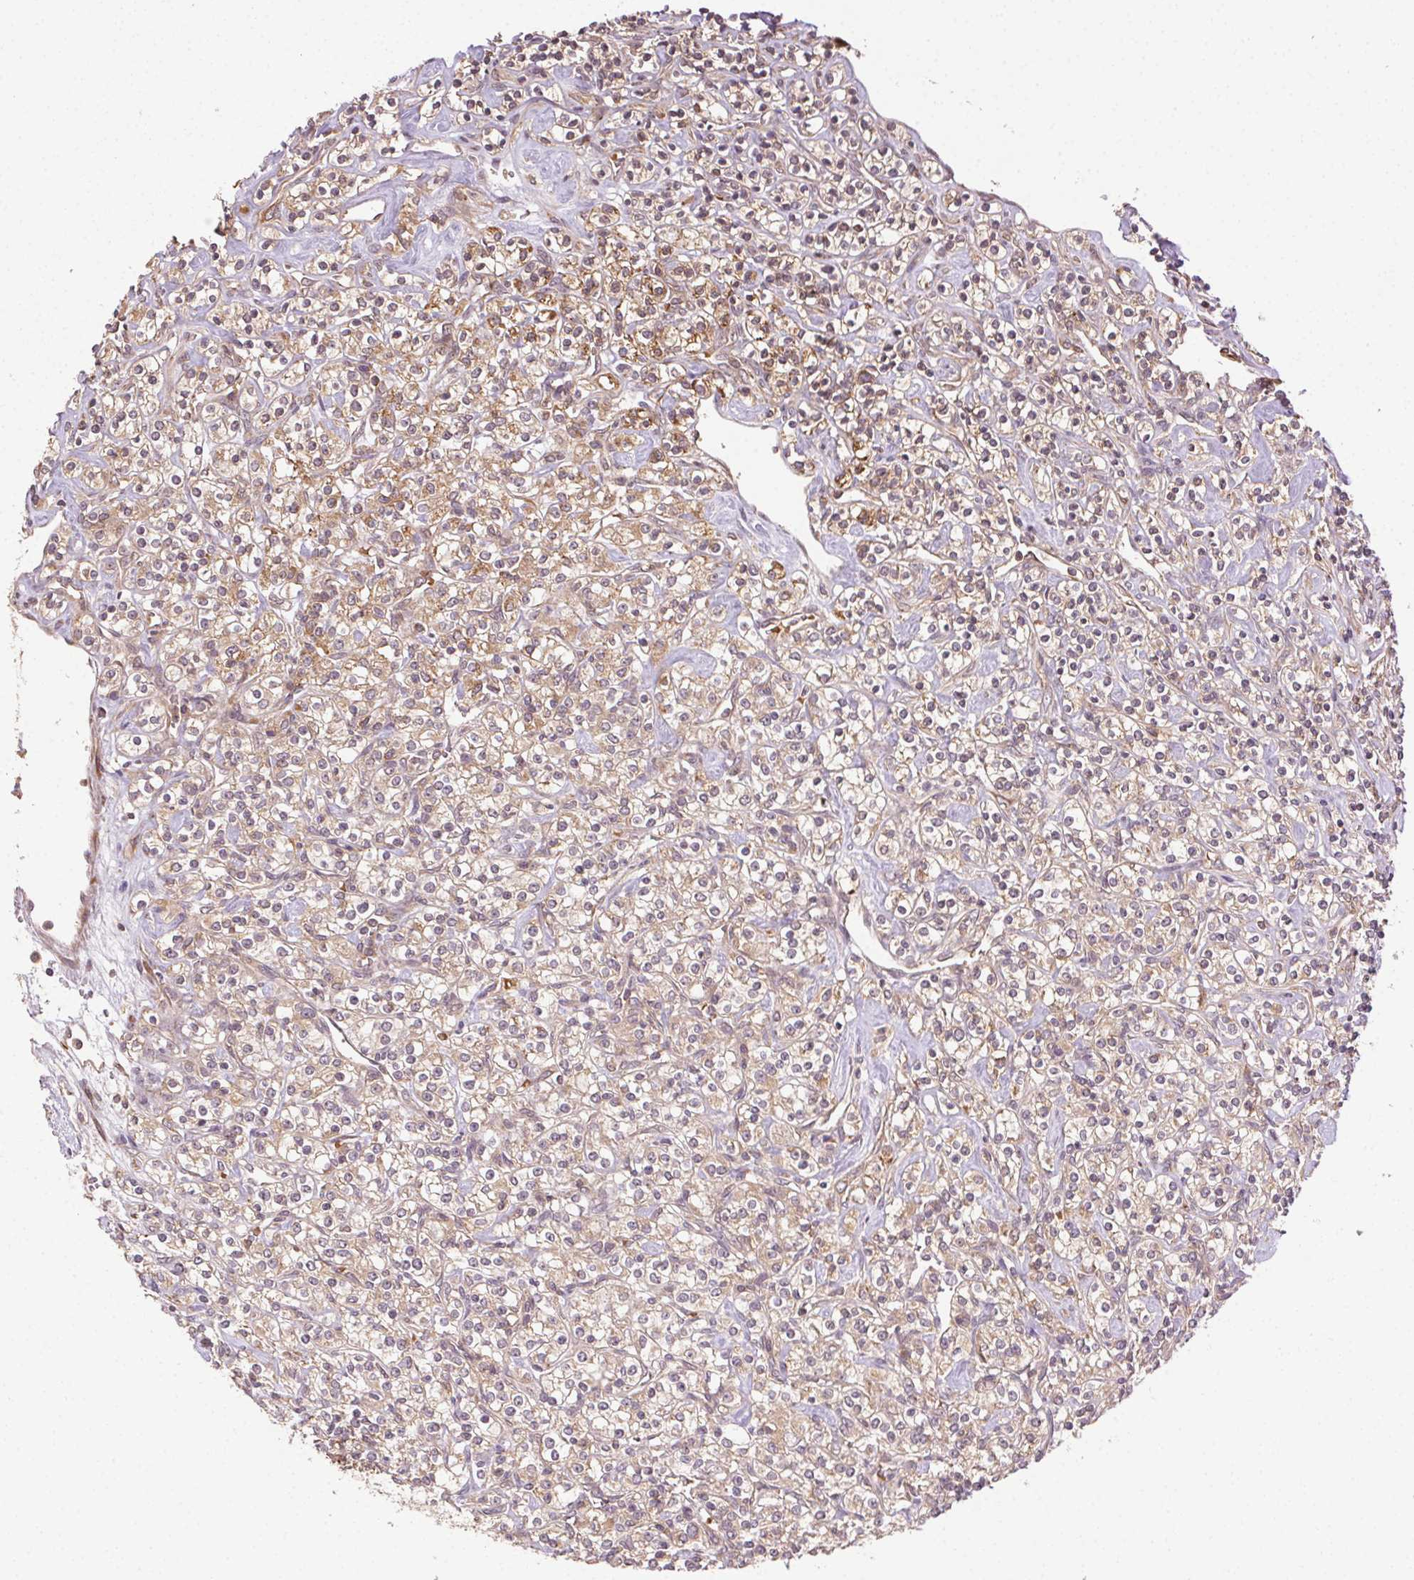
{"staining": {"intensity": "weak", "quantity": ">75%", "location": "cytoplasmic/membranous"}, "tissue": "renal cancer", "cell_type": "Tumor cells", "image_type": "cancer", "snomed": [{"axis": "morphology", "description": "Adenocarcinoma, NOS"}, {"axis": "topography", "description": "Kidney"}], "caption": "Immunohistochemical staining of human adenocarcinoma (renal) demonstrates weak cytoplasmic/membranous protein expression in approximately >75% of tumor cells.", "gene": "KLHL15", "patient": {"sex": "male", "age": 77}}